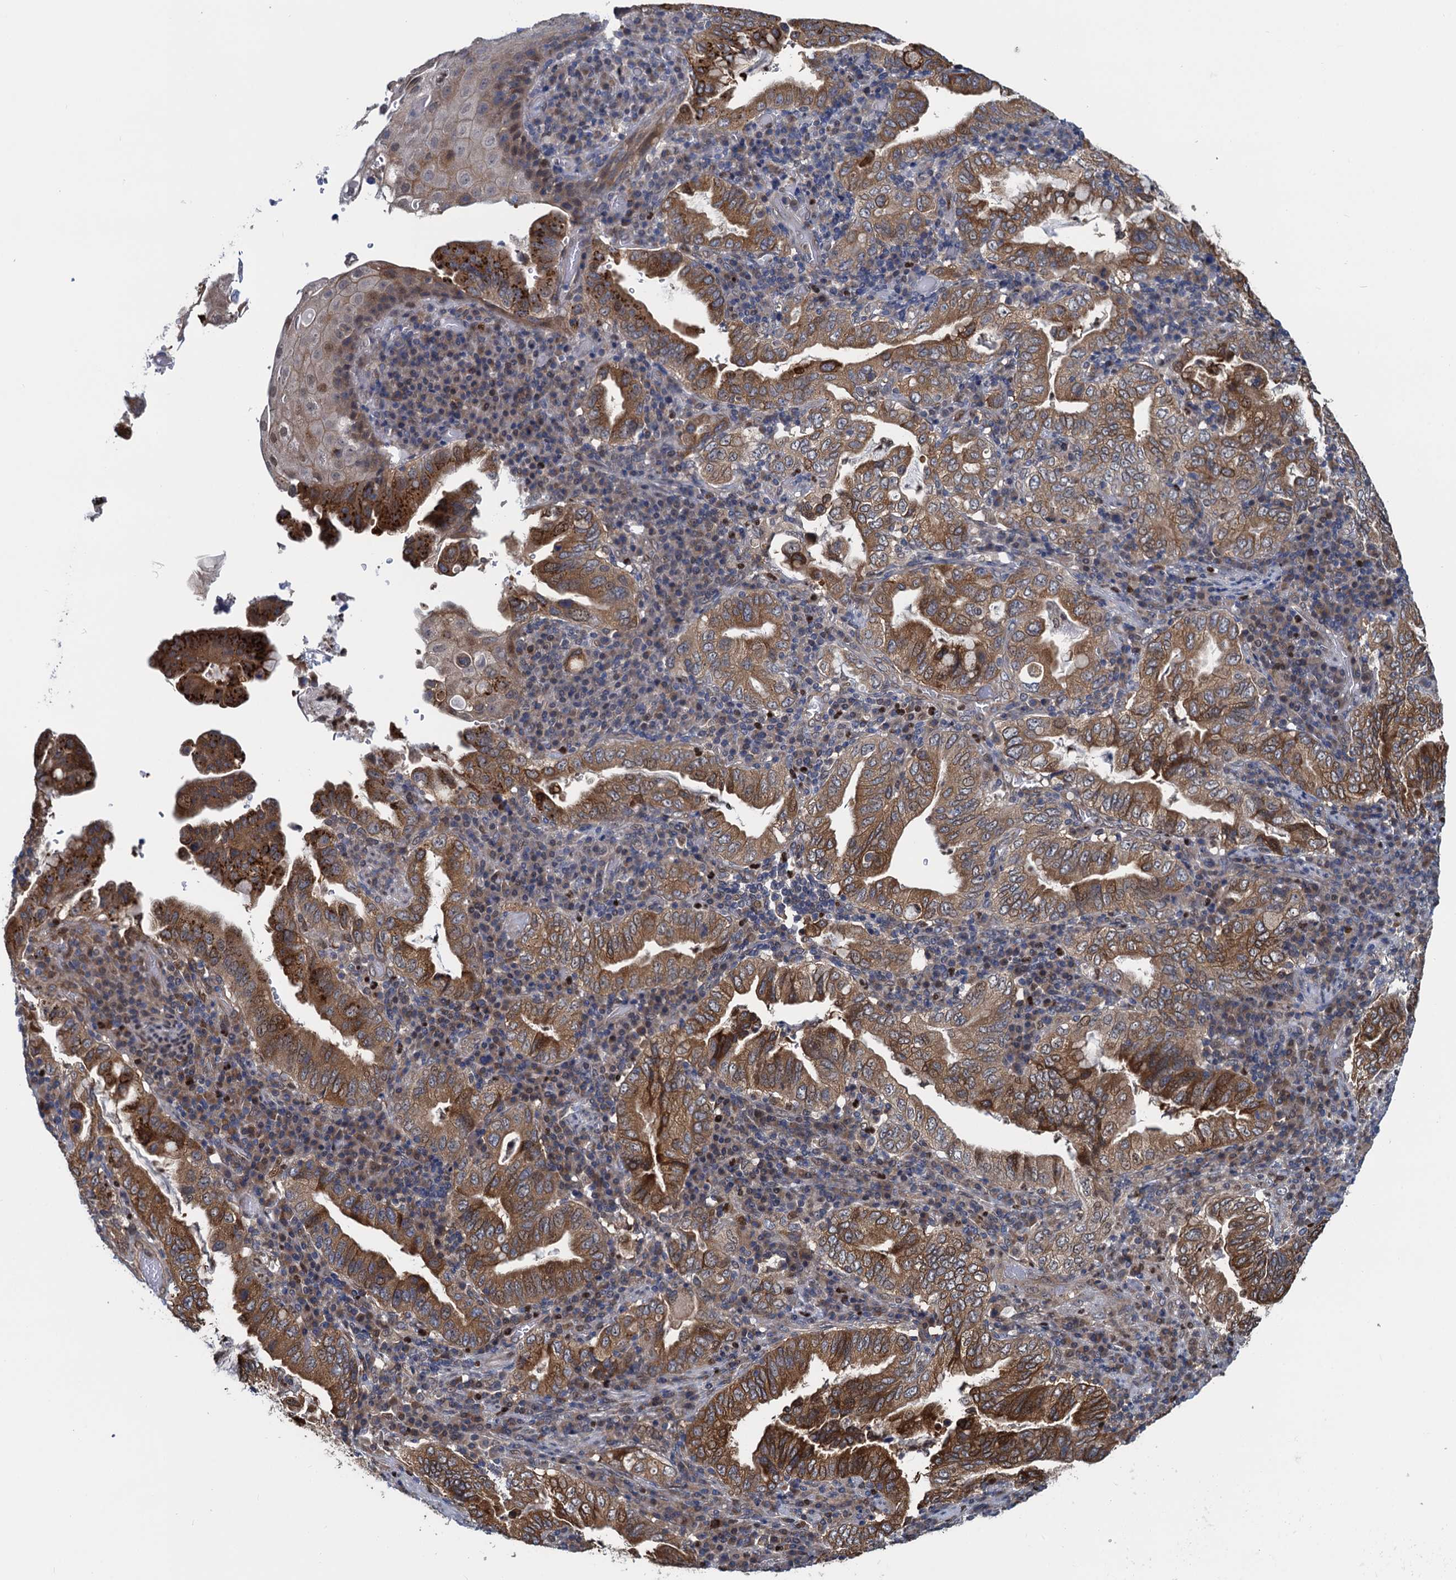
{"staining": {"intensity": "moderate", "quantity": ">75%", "location": "cytoplasmic/membranous,nuclear"}, "tissue": "stomach cancer", "cell_type": "Tumor cells", "image_type": "cancer", "snomed": [{"axis": "morphology", "description": "Normal tissue, NOS"}, {"axis": "morphology", "description": "Adenocarcinoma, NOS"}, {"axis": "topography", "description": "Esophagus"}, {"axis": "topography", "description": "Stomach, upper"}, {"axis": "topography", "description": "Peripheral nerve tissue"}], "caption": "Protein analysis of adenocarcinoma (stomach) tissue reveals moderate cytoplasmic/membranous and nuclear staining in approximately >75% of tumor cells.", "gene": "RNF125", "patient": {"sex": "male", "age": 62}}